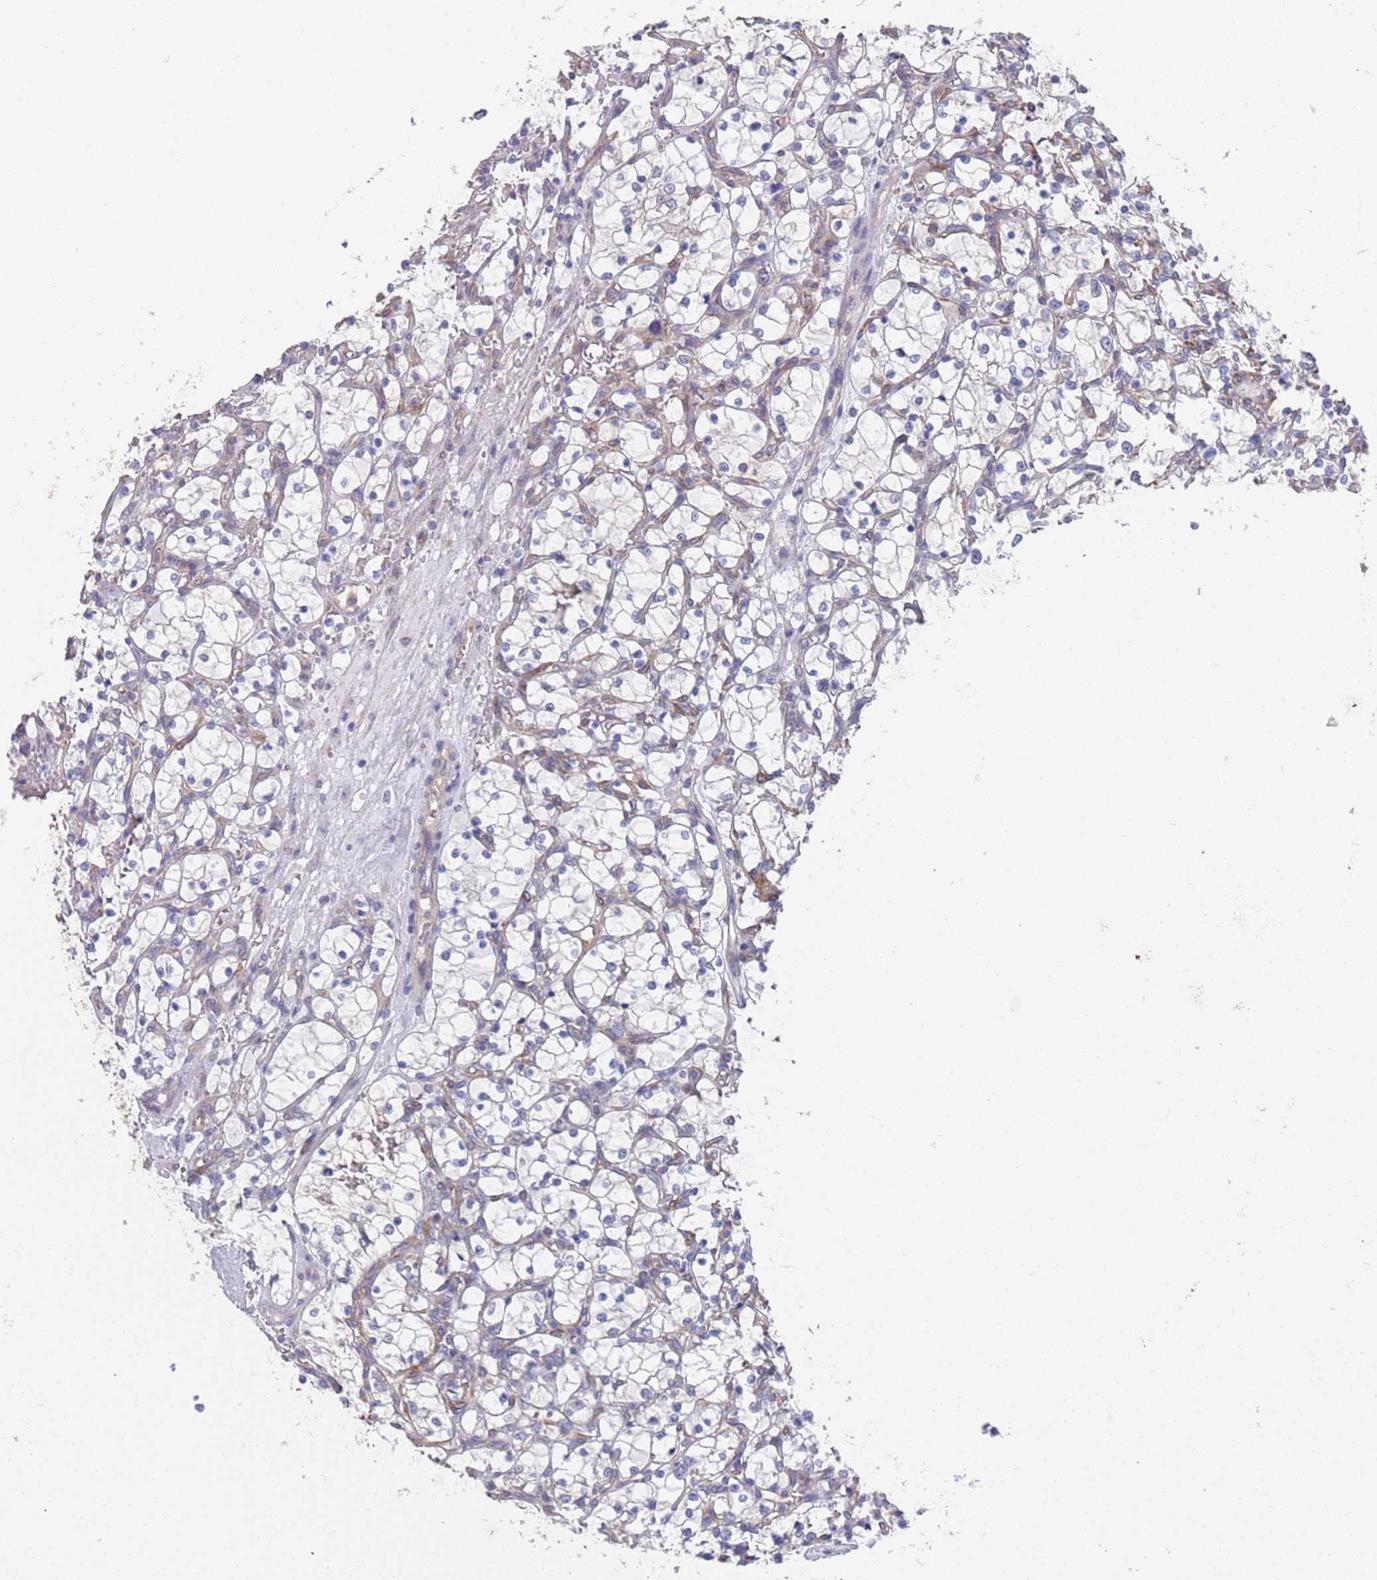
{"staining": {"intensity": "negative", "quantity": "none", "location": "none"}, "tissue": "renal cancer", "cell_type": "Tumor cells", "image_type": "cancer", "snomed": [{"axis": "morphology", "description": "Adenocarcinoma, NOS"}, {"axis": "topography", "description": "Kidney"}], "caption": "This is an immunohistochemistry image of renal cancer (adenocarcinoma). There is no expression in tumor cells.", "gene": "ANK2", "patient": {"sex": "female", "age": 69}}